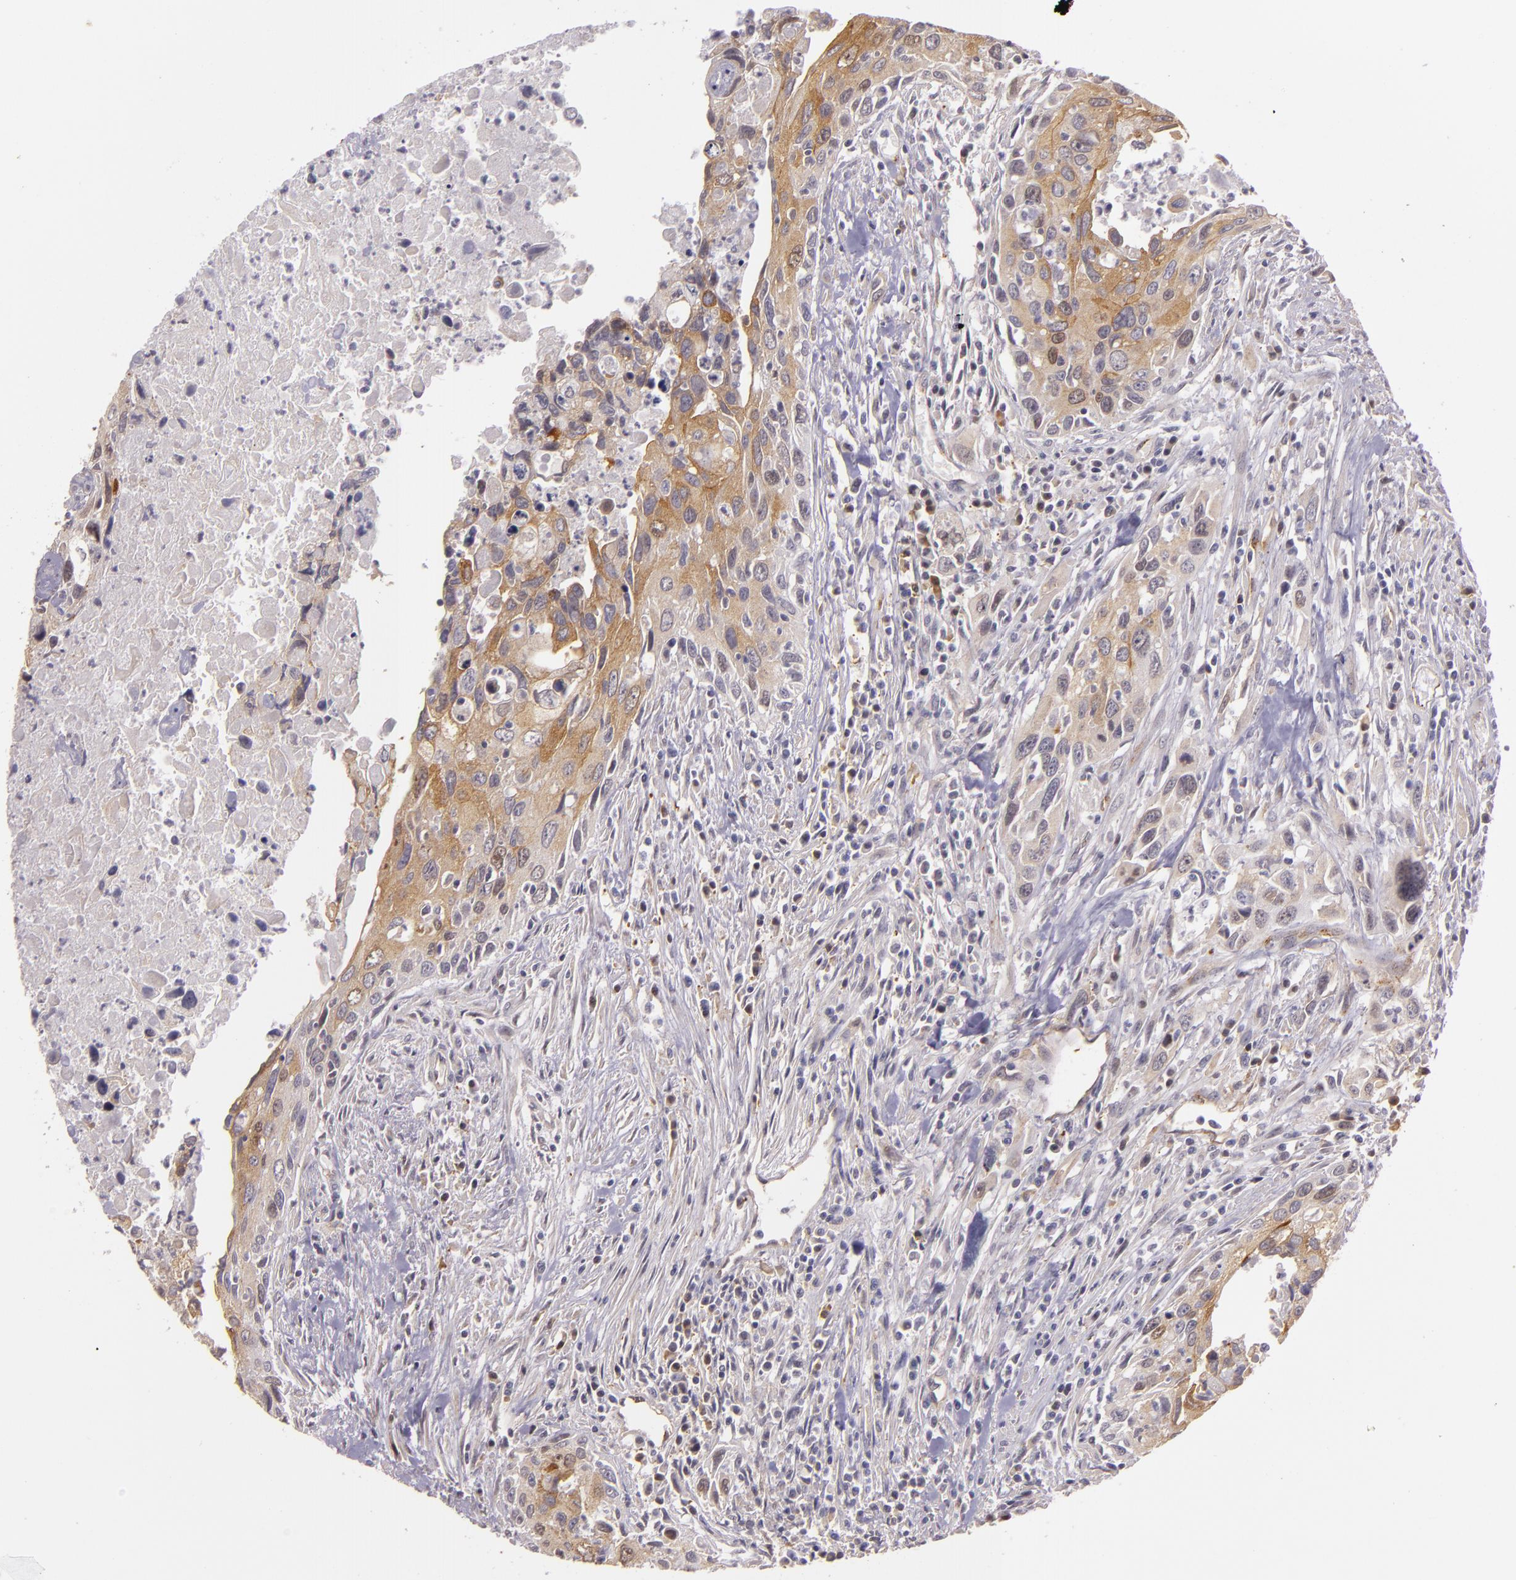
{"staining": {"intensity": "moderate", "quantity": "25%-75%", "location": "cytoplasmic/membranous"}, "tissue": "urothelial cancer", "cell_type": "Tumor cells", "image_type": "cancer", "snomed": [{"axis": "morphology", "description": "Urothelial carcinoma, High grade"}, {"axis": "topography", "description": "Urinary bladder"}], "caption": "High-grade urothelial carcinoma stained with immunohistochemistry (IHC) demonstrates moderate cytoplasmic/membranous staining in about 25%-75% of tumor cells.", "gene": "SYTL4", "patient": {"sex": "male", "age": 71}}